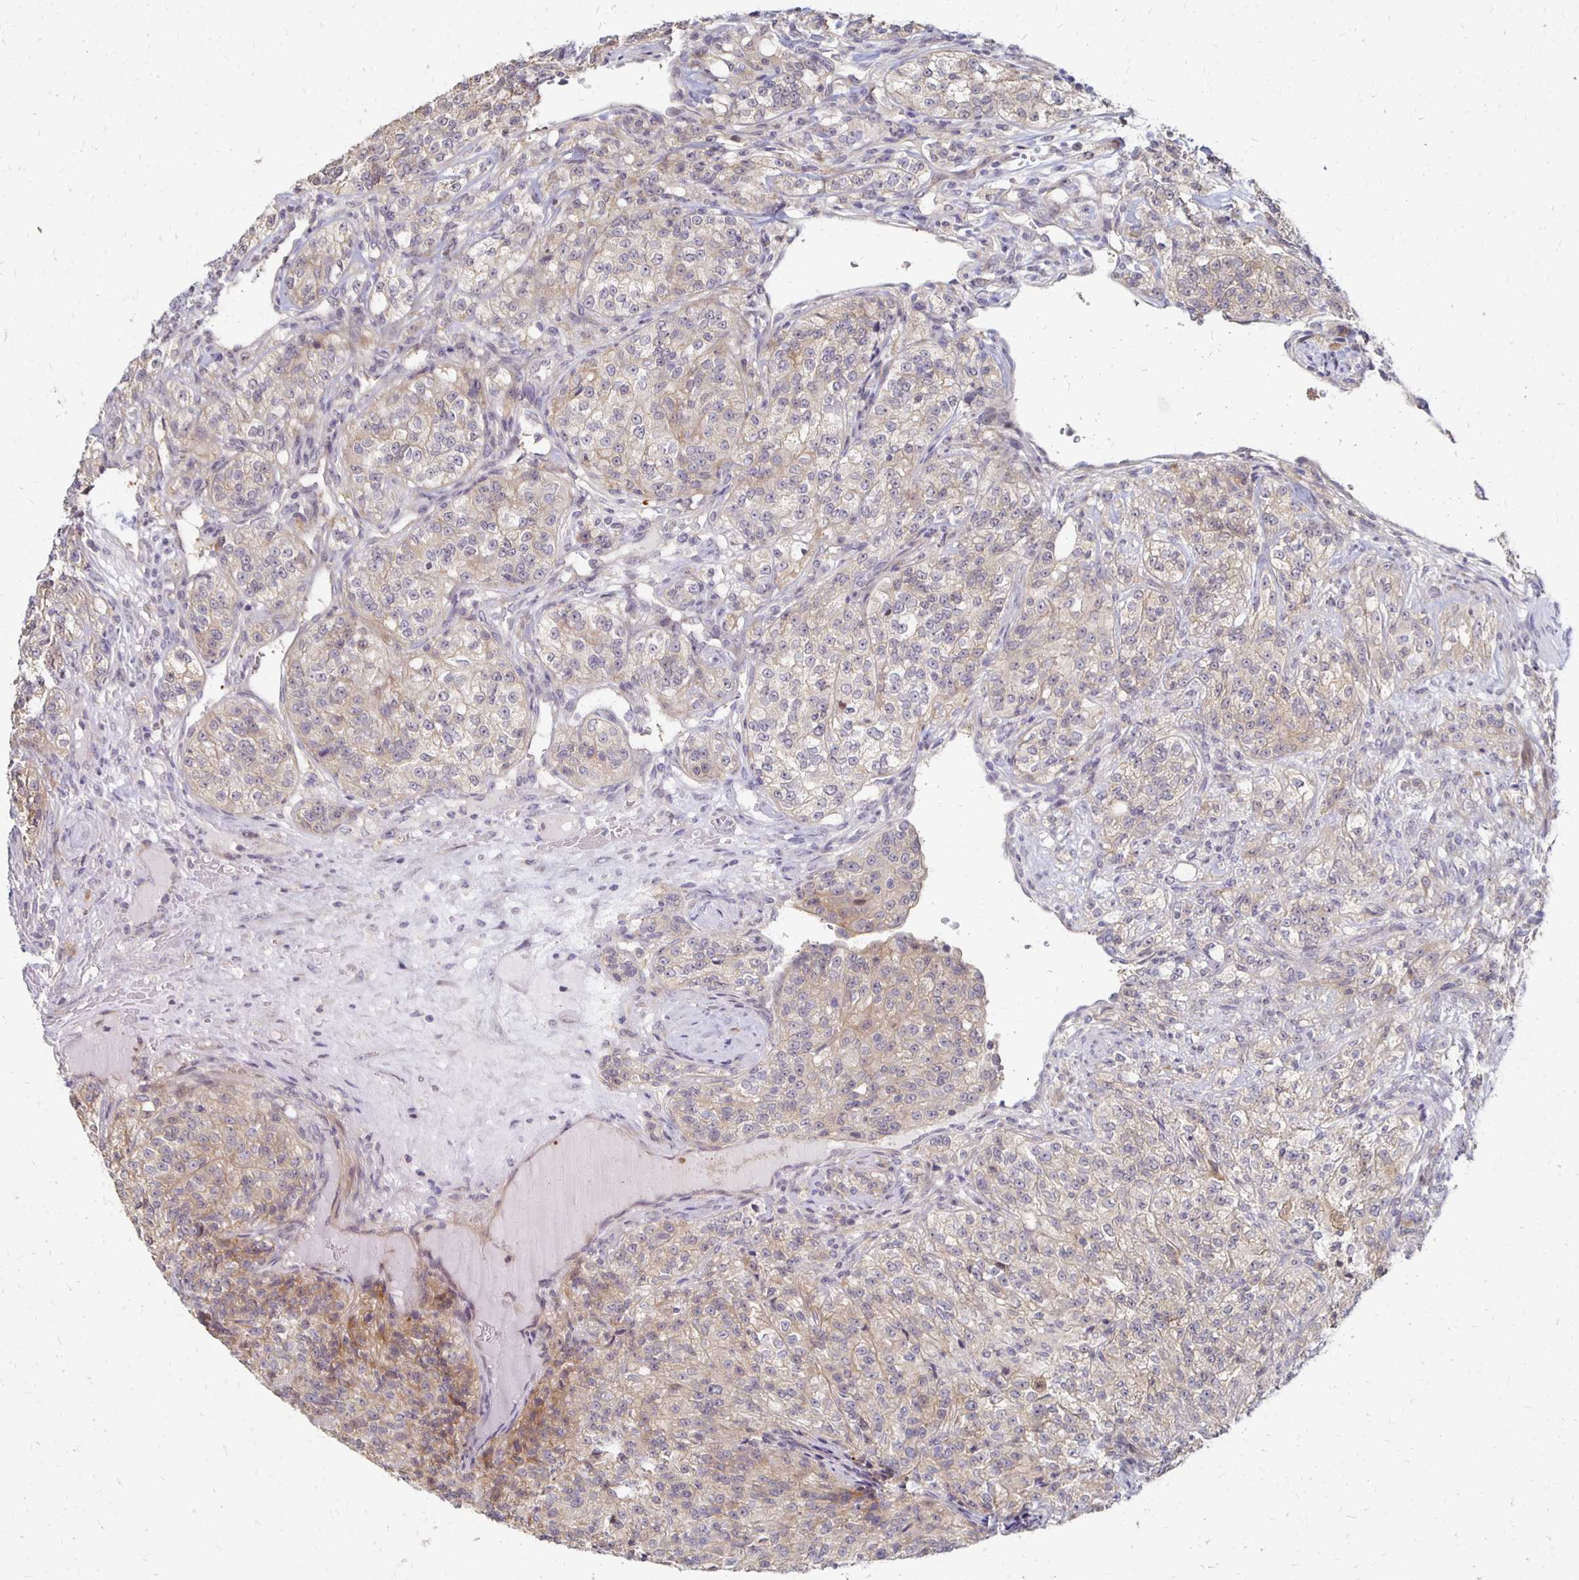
{"staining": {"intensity": "weak", "quantity": ">75%", "location": "cytoplasmic/membranous,nuclear"}, "tissue": "renal cancer", "cell_type": "Tumor cells", "image_type": "cancer", "snomed": [{"axis": "morphology", "description": "Adenocarcinoma, NOS"}, {"axis": "topography", "description": "Kidney"}], "caption": "This photomicrograph exhibits renal cancer (adenocarcinoma) stained with immunohistochemistry (IHC) to label a protein in brown. The cytoplasmic/membranous and nuclear of tumor cells show weak positivity for the protein. Nuclei are counter-stained blue.", "gene": "PRKCB", "patient": {"sex": "female", "age": 63}}